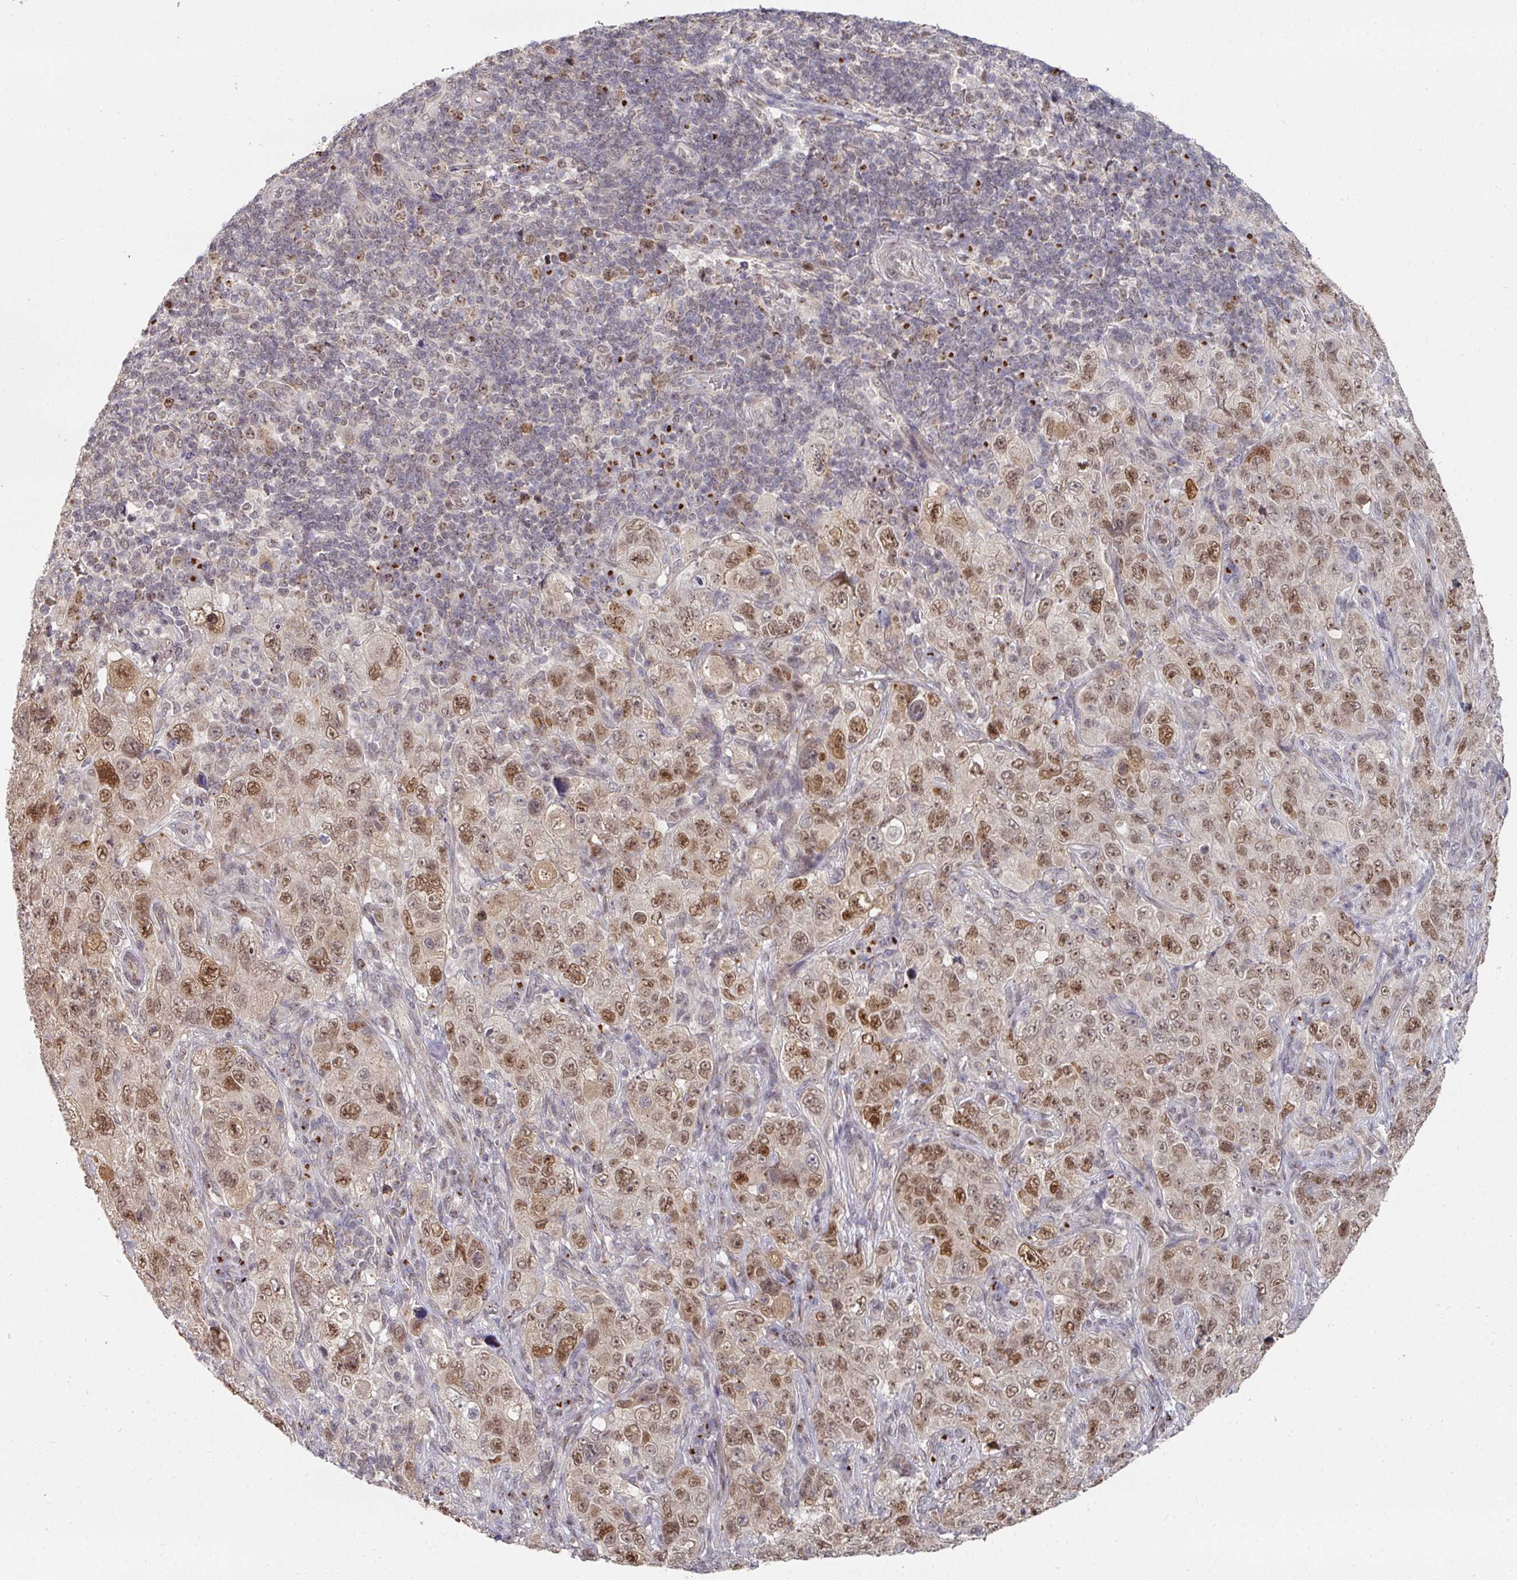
{"staining": {"intensity": "moderate", "quantity": ">75%", "location": "nuclear"}, "tissue": "pancreatic cancer", "cell_type": "Tumor cells", "image_type": "cancer", "snomed": [{"axis": "morphology", "description": "Adenocarcinoma, NOS"}, {"axis": "topography", "description": "Pancreas"}], "caption": "Brown immunohistochemical staining in human pancreatic cancer displays moderate nuclear expression in approximately >75% of tumor cells.", "gene": "C18orf25", "patient": {"sex": "male", "age": 68}}